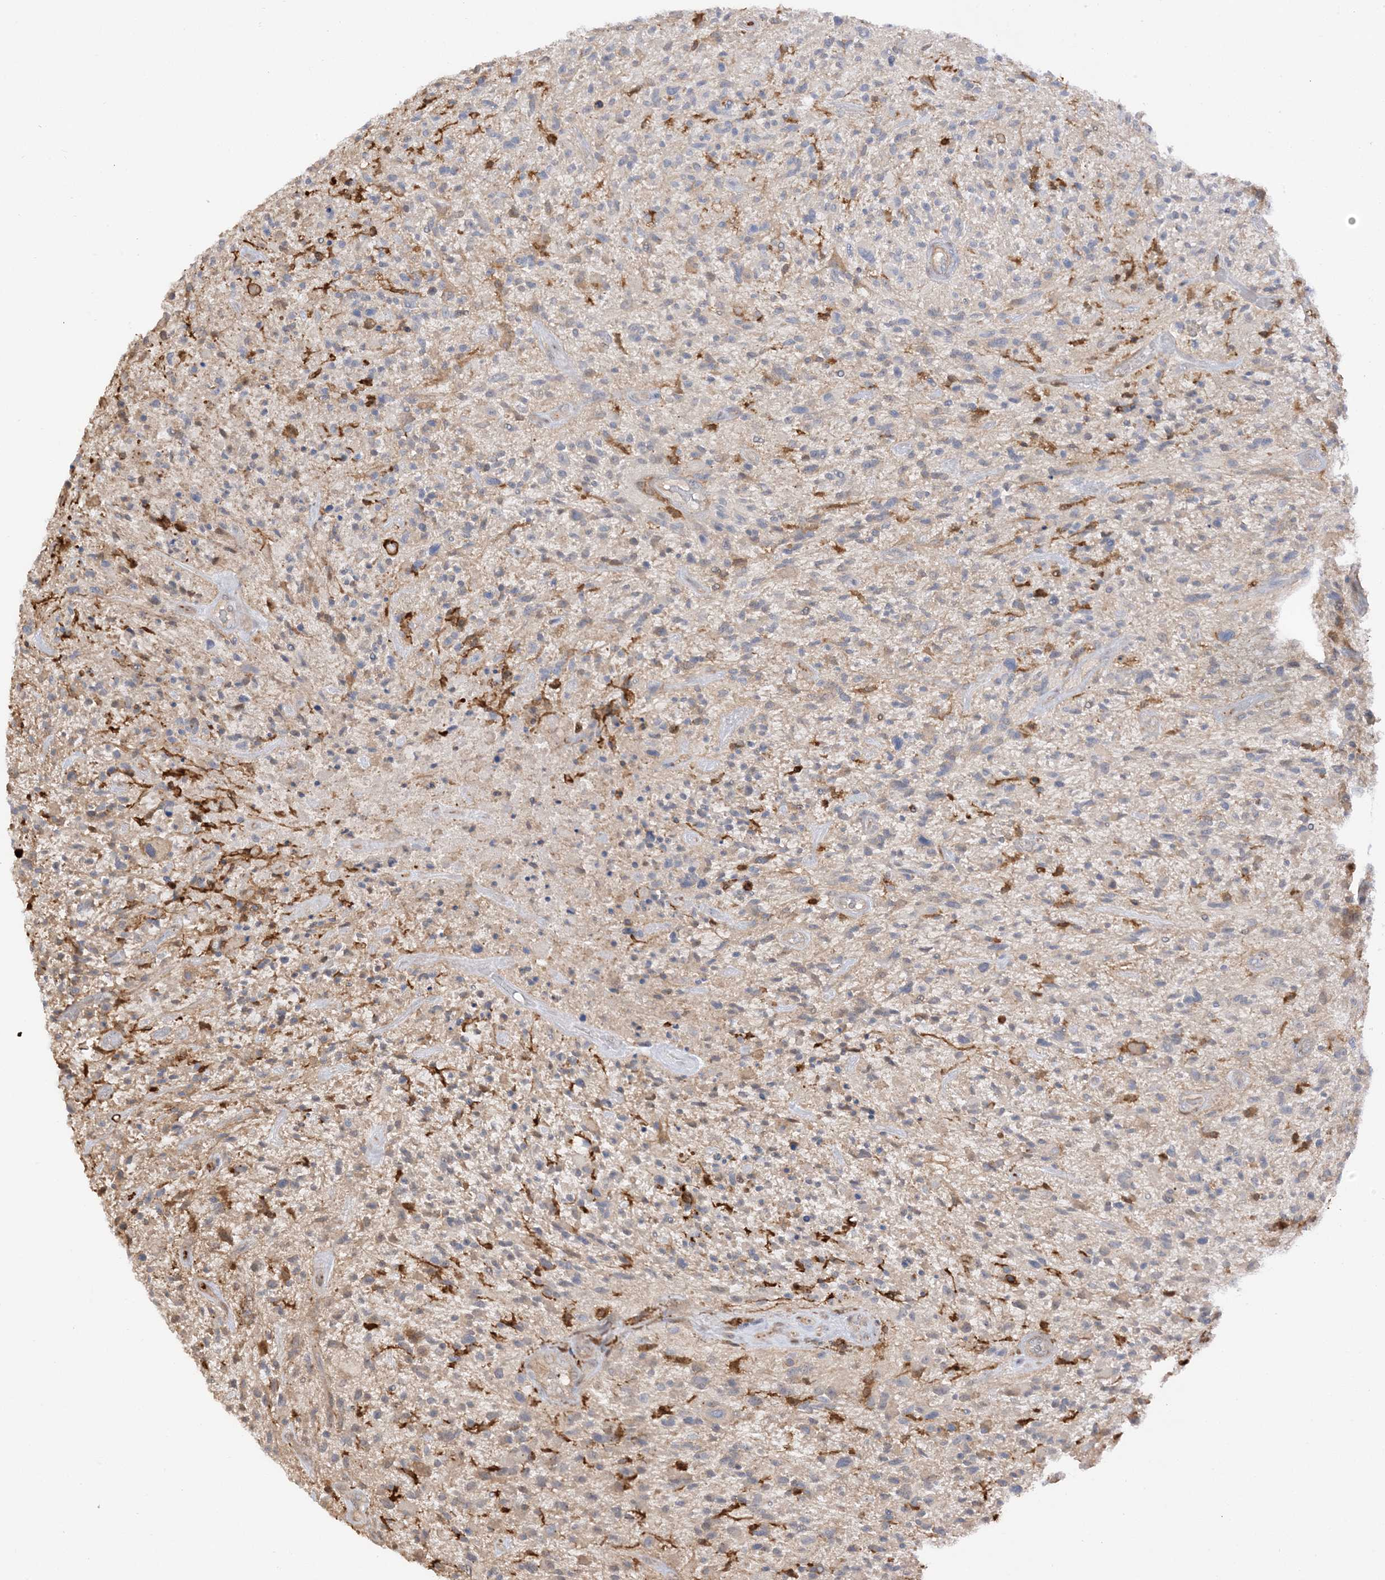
{"staining": {"intensity": "negative", "quantity": "none", "location": "none"}, "tissue": "glioma", "cell_type": "Tumor cells", "image_type": "cancer", "snomed": [{"axis": "morphology", "description": "Glioma, malignant, High grade"}, {"axis": "topography", "description": "Brain"}], "caption": "Micrograph shows no significant protein expression in tumor cells of glioma.", "gene": "PHACTR2", "patient": {"sex": "male", "age": 47}}